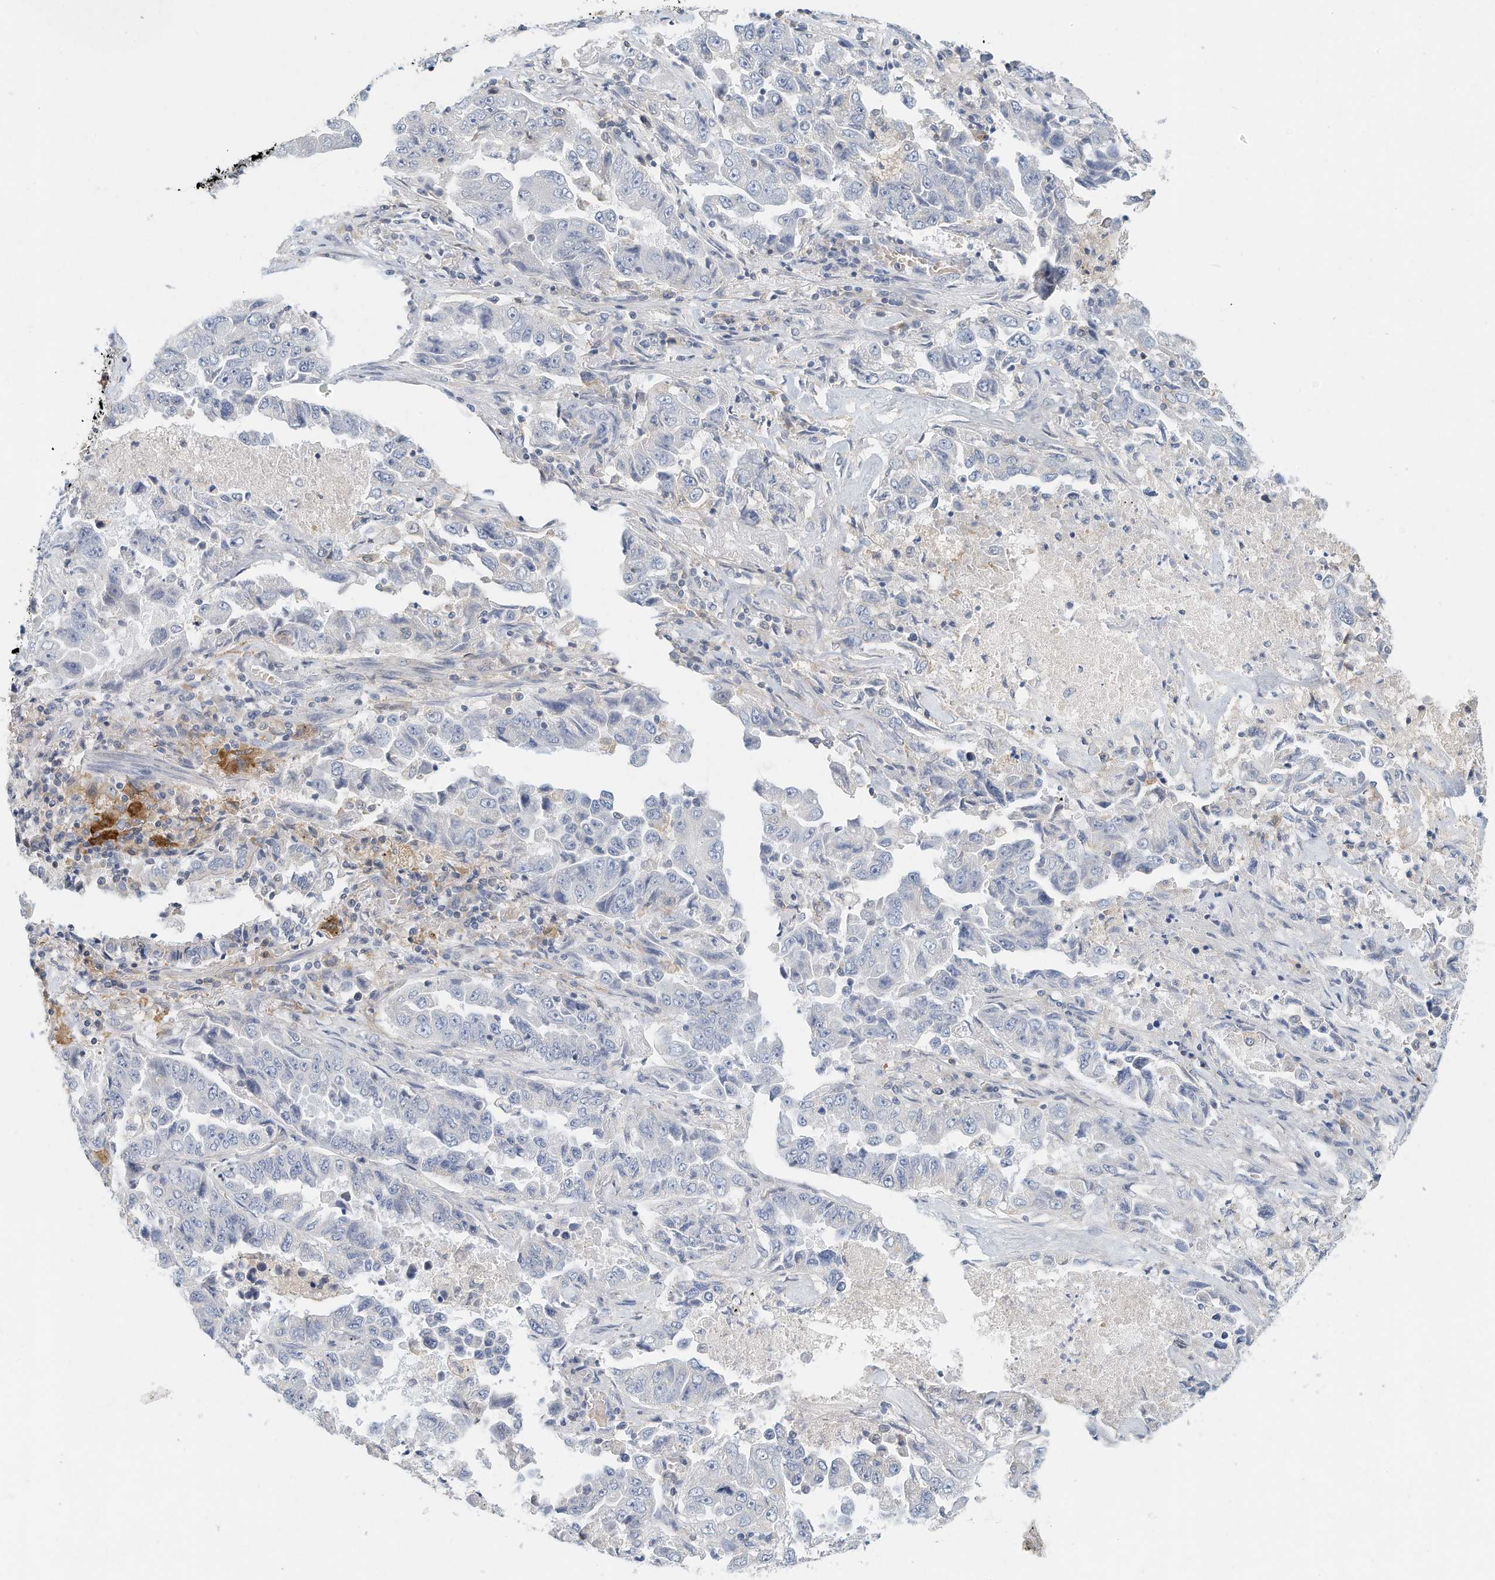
{"staining": {"intensity": "negative", "quantity": "none", "location": "none"}, "tissue": "lung cancer", "cell_type": "Tumor cells", "image_type": "cancer", "snomed": [{"axis": "morphology", "description": "Adenocarcinoma, NOS"}, {"axis": "topography", "description": "Lung"}], "caption": "Immunohistochemical staining of human adenocarcinoma (lung) displays no significant staining in tumor cells.", "gene": "MICAL1", "patient": {"sex": "female", "age": 51}}